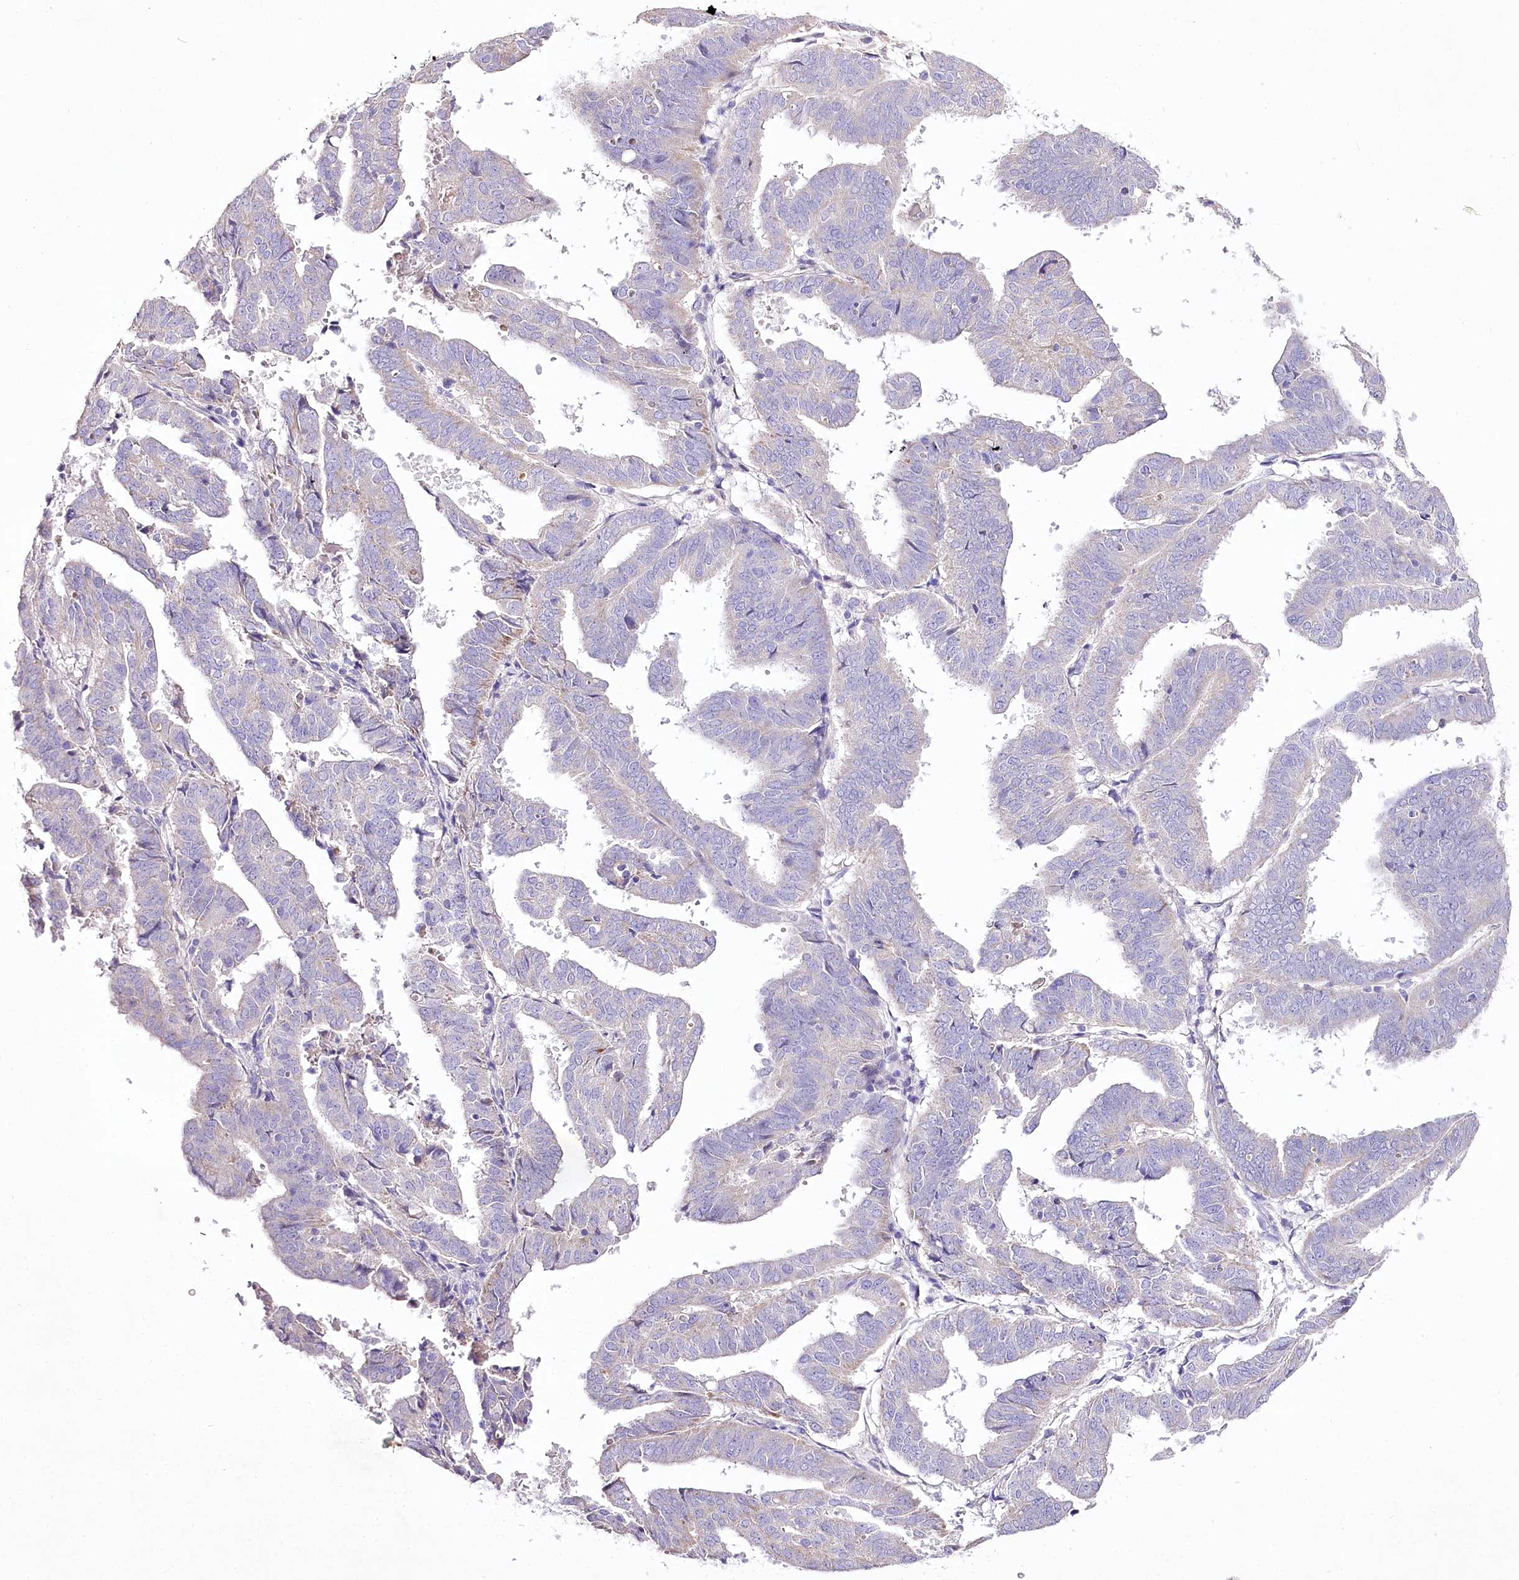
{"staining": {"intensity": "weak", "quantity": "<25%", "location": "cytoplasmic/membranous"}, "tissue": "endometrial cancer", "cell_type": "Tumor cells", "image_type": "cancer", "snomed": [{"axis": "morphology", "description": "Adenocarcinoma, NOS"}, {"axis": "topography", "description": "Uterus"}], "caption": "Tumor cells show no significant protein positivity in endometrial cancer.", "gene": "LRRC14B", "patient": {"sex": "female", "age": 77}}